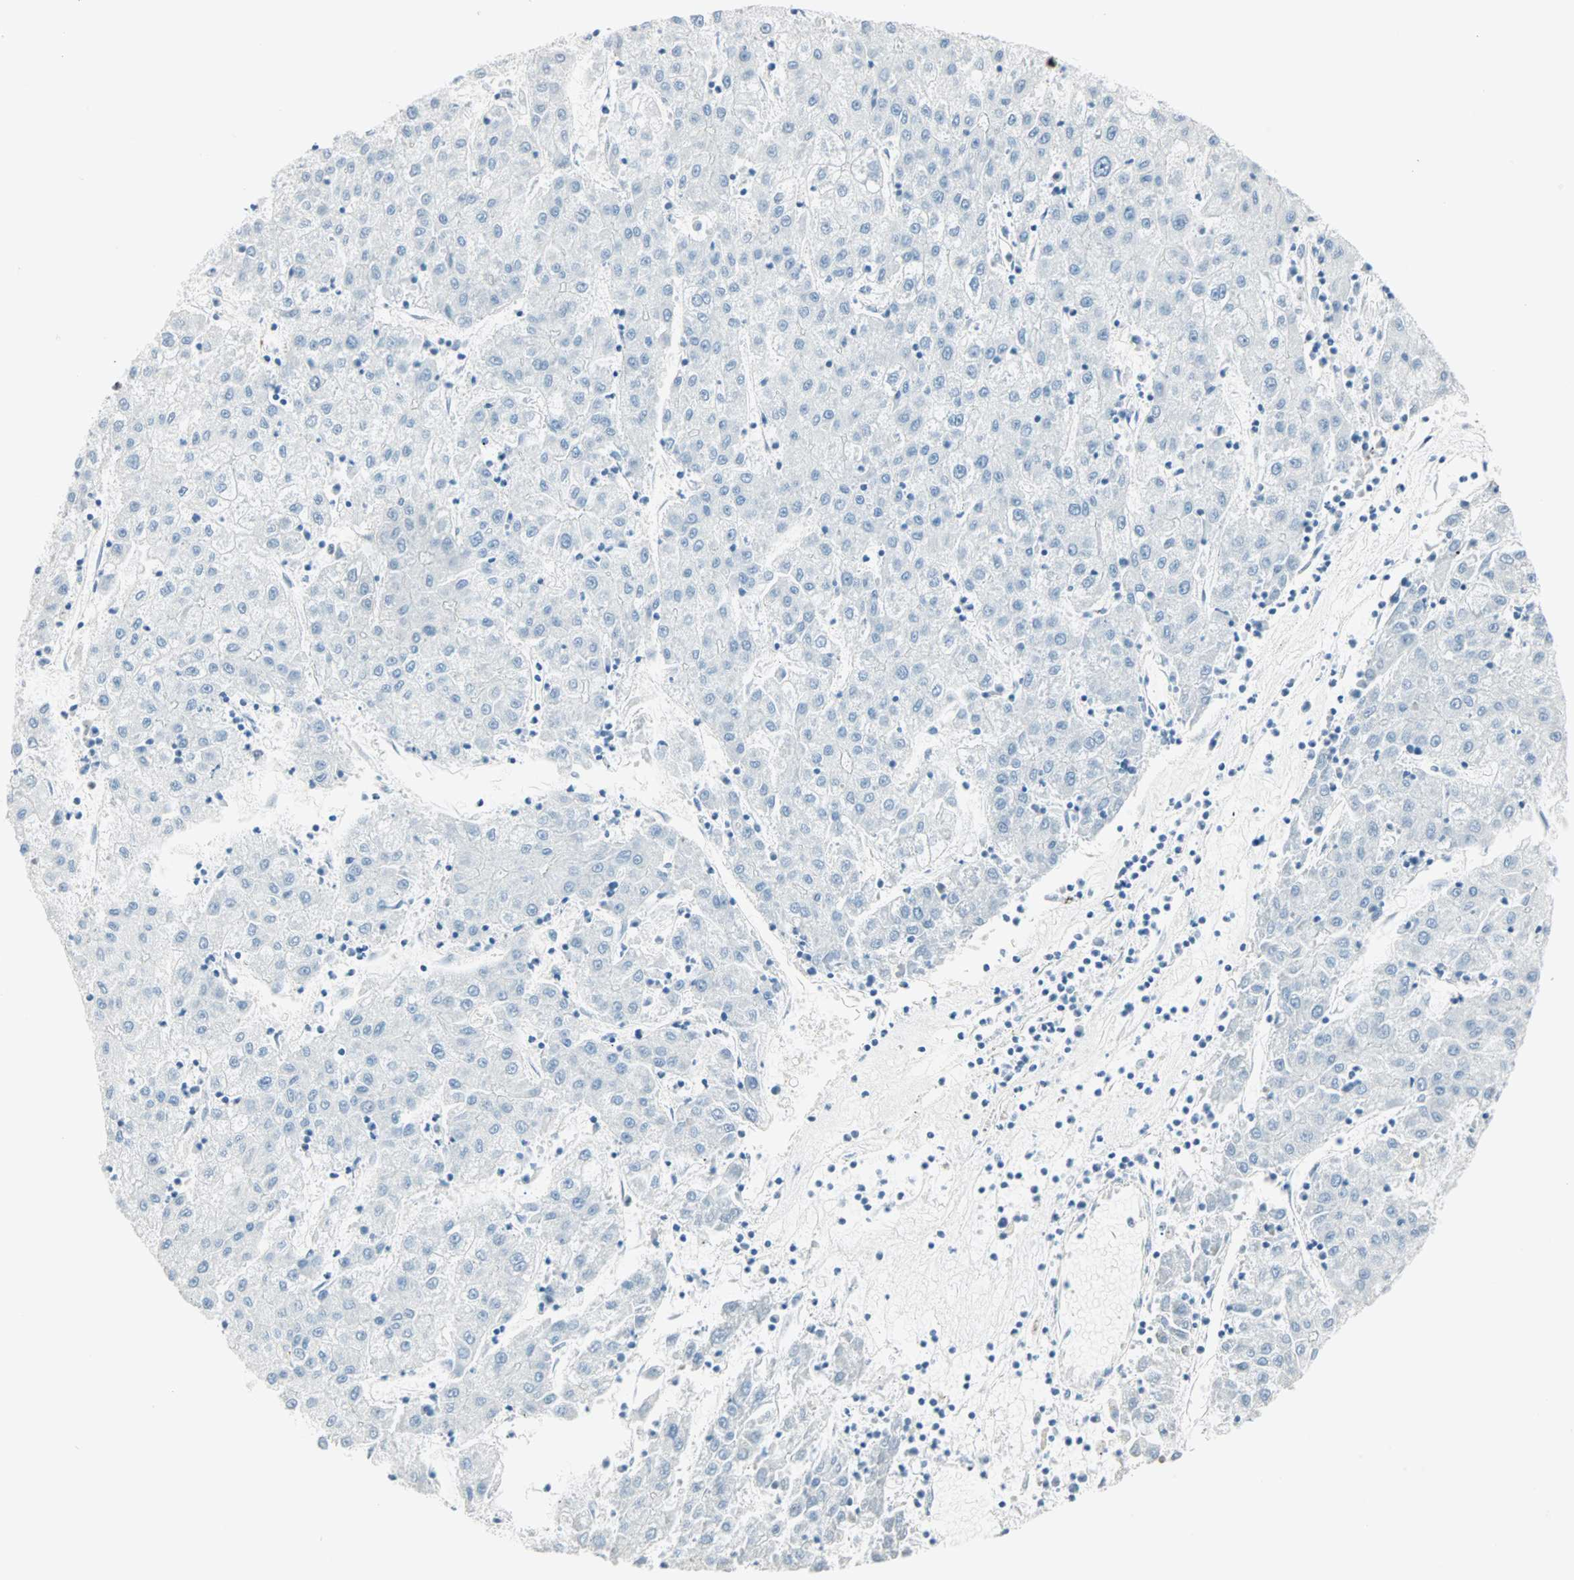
{"staining": {"intensity": "negative", "quantity": "none", "location": "none"}, "tissue": "liver cancer", "cell_type": "Tumor cells", "image_type": "cancer", "snomed": [{"axis": "morphology", "description": "Carcinoma, Hepatocellular, NOS"}, {"axis": "topography", "description": "Liver"}], "caption": "An IHC micrograph of liver hepatocellular carcinoma is shown. There is no staining in tumor cells of liver hepatocellular carcinoma. The staining is performed using DAB brown chromogen with nuclei counter-stained in using hematoxylin.", "gene": "MLLT10", "patient": {"sex": "male", "age": 72}}